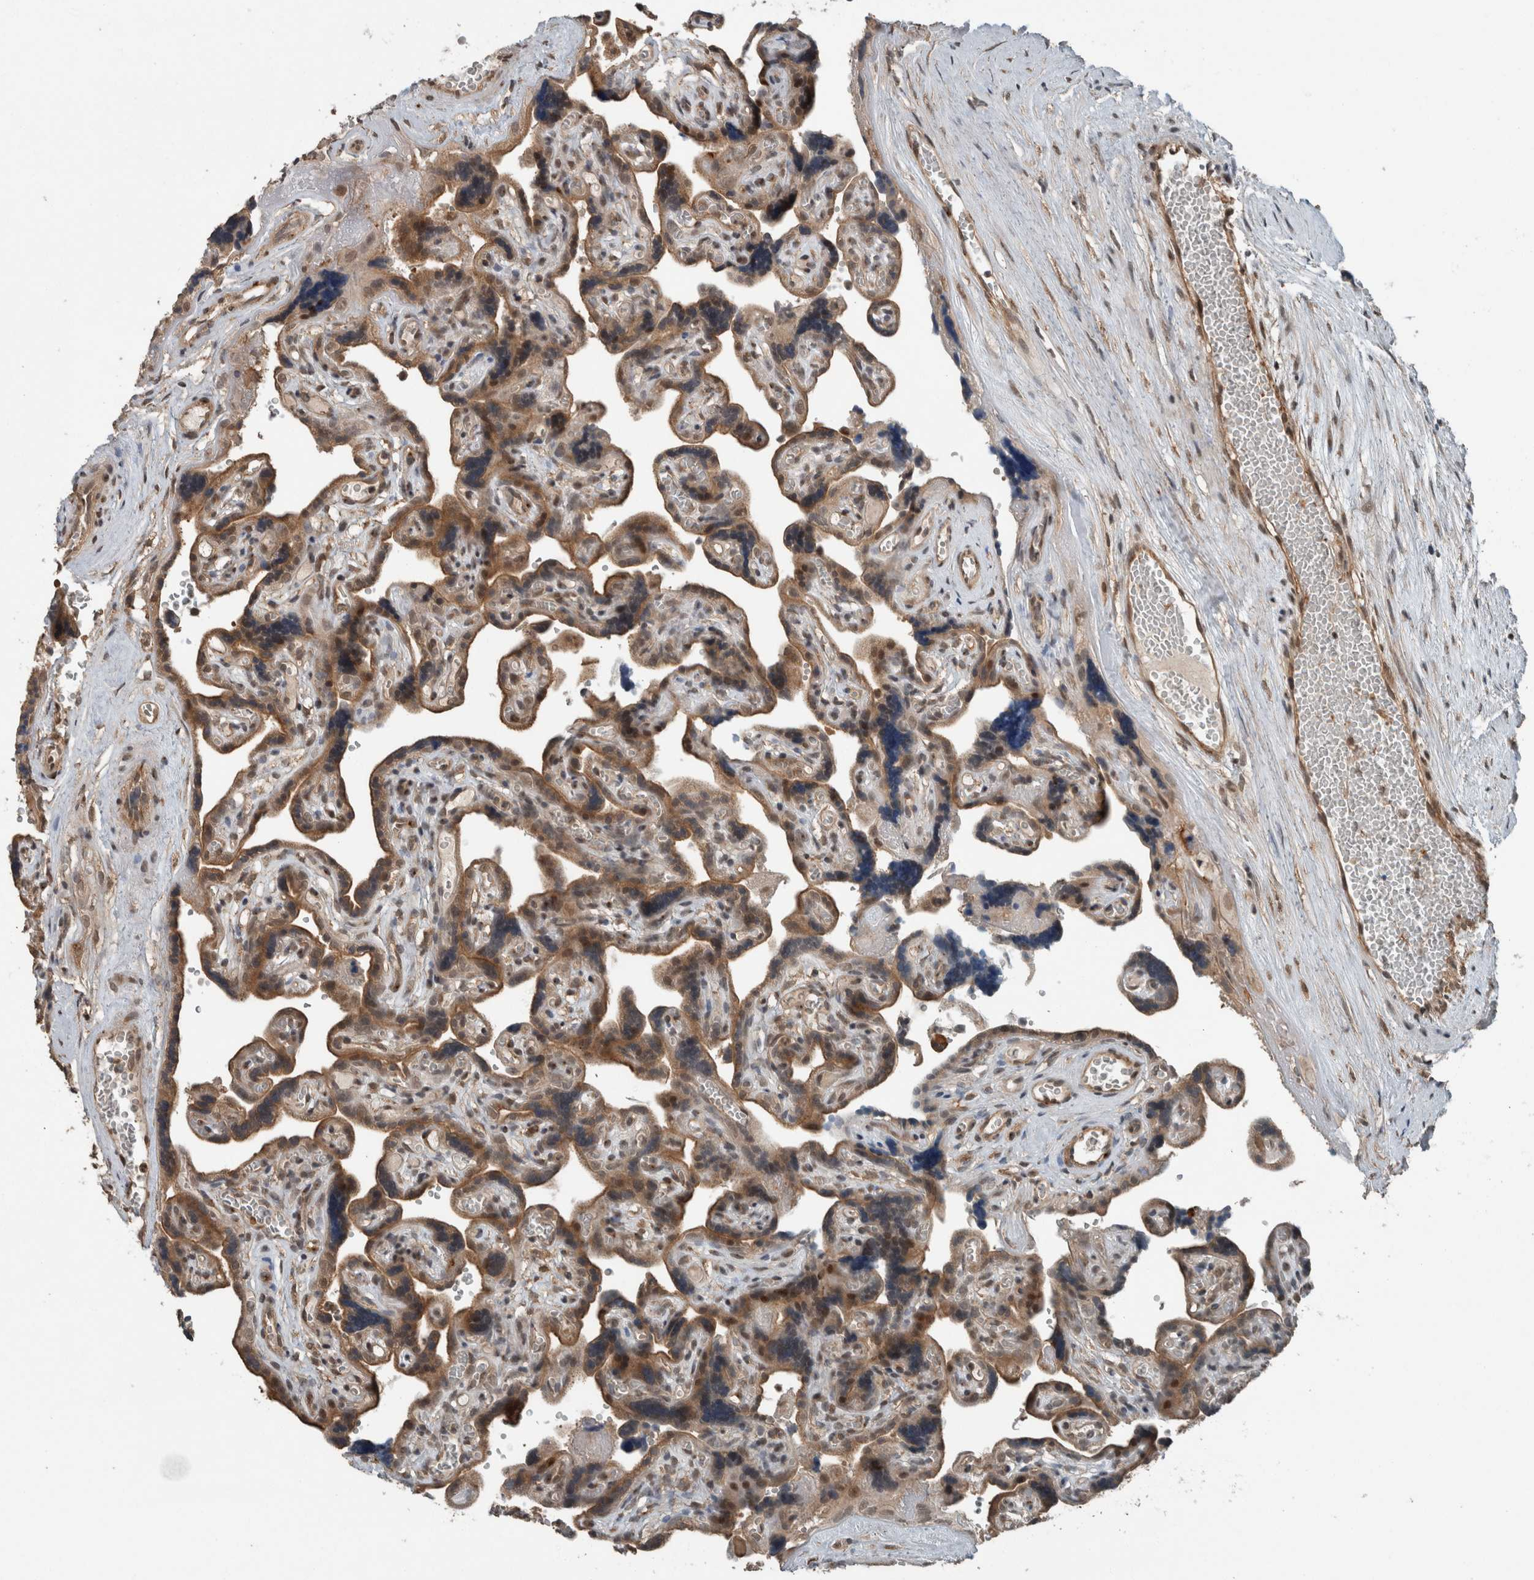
{"staining": {"intensity": "moderate", "quantity": ">75%", "location": "cytoplasmic/membranous,nuclear"}, "tissue": "placenta", "cell_type": "Trophoblastic cells", "image_type": "normal", "snomed": [{"axis": "morphology", "description": "Normal tissue, NOS"}, {"axis": "topography", "description": "Placenta"}], "caption": "This is a micrograph of immunohistochemistry (IHC) staining of unremarkable placenta, which shows moderate staining in the cytoplasmic/membranous,nuclear of trophoblastic cells.", "gene": "MYO1E", "patient": {"sex": "female", "age": 30}}